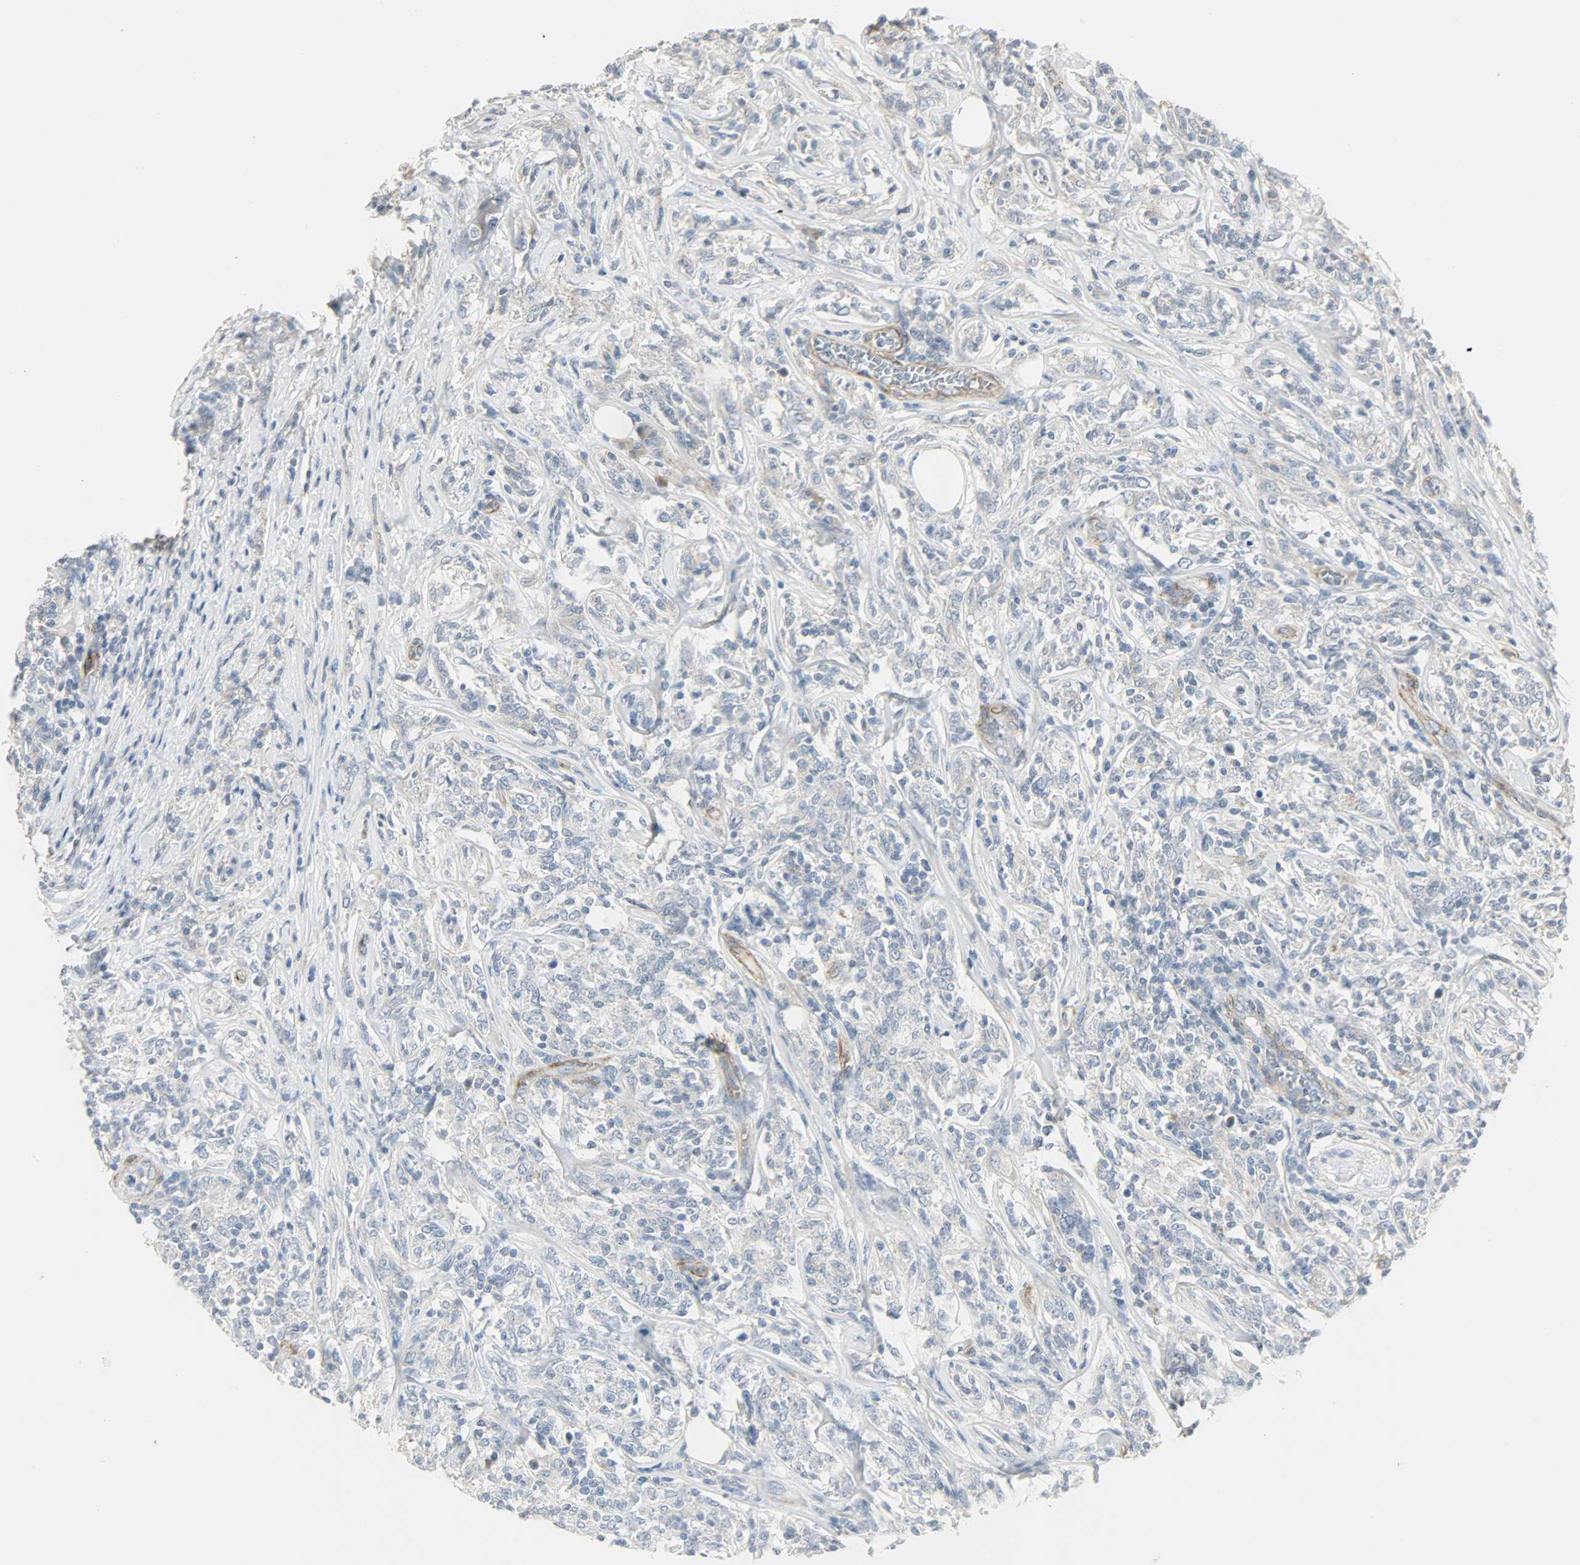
{"staining": {"intensity": "negative", "quantity": "none", "location": "none"}, "tissue": "lymphoma", "cell_type": "Tumor cells", "image_type": "cancer", "snomed": [{"axis": "morphology", "description": "Malignant lymphoma, non-Hodgkin's type, High grade"}, {"axis": "topography", "description": "Lymph node"}], "caption": "Micrograph shows no protein positivity in tumor cells of lymphoma tissue.", "gene": "ENPEP", "patient": {"sex": "female", "age": 84}}